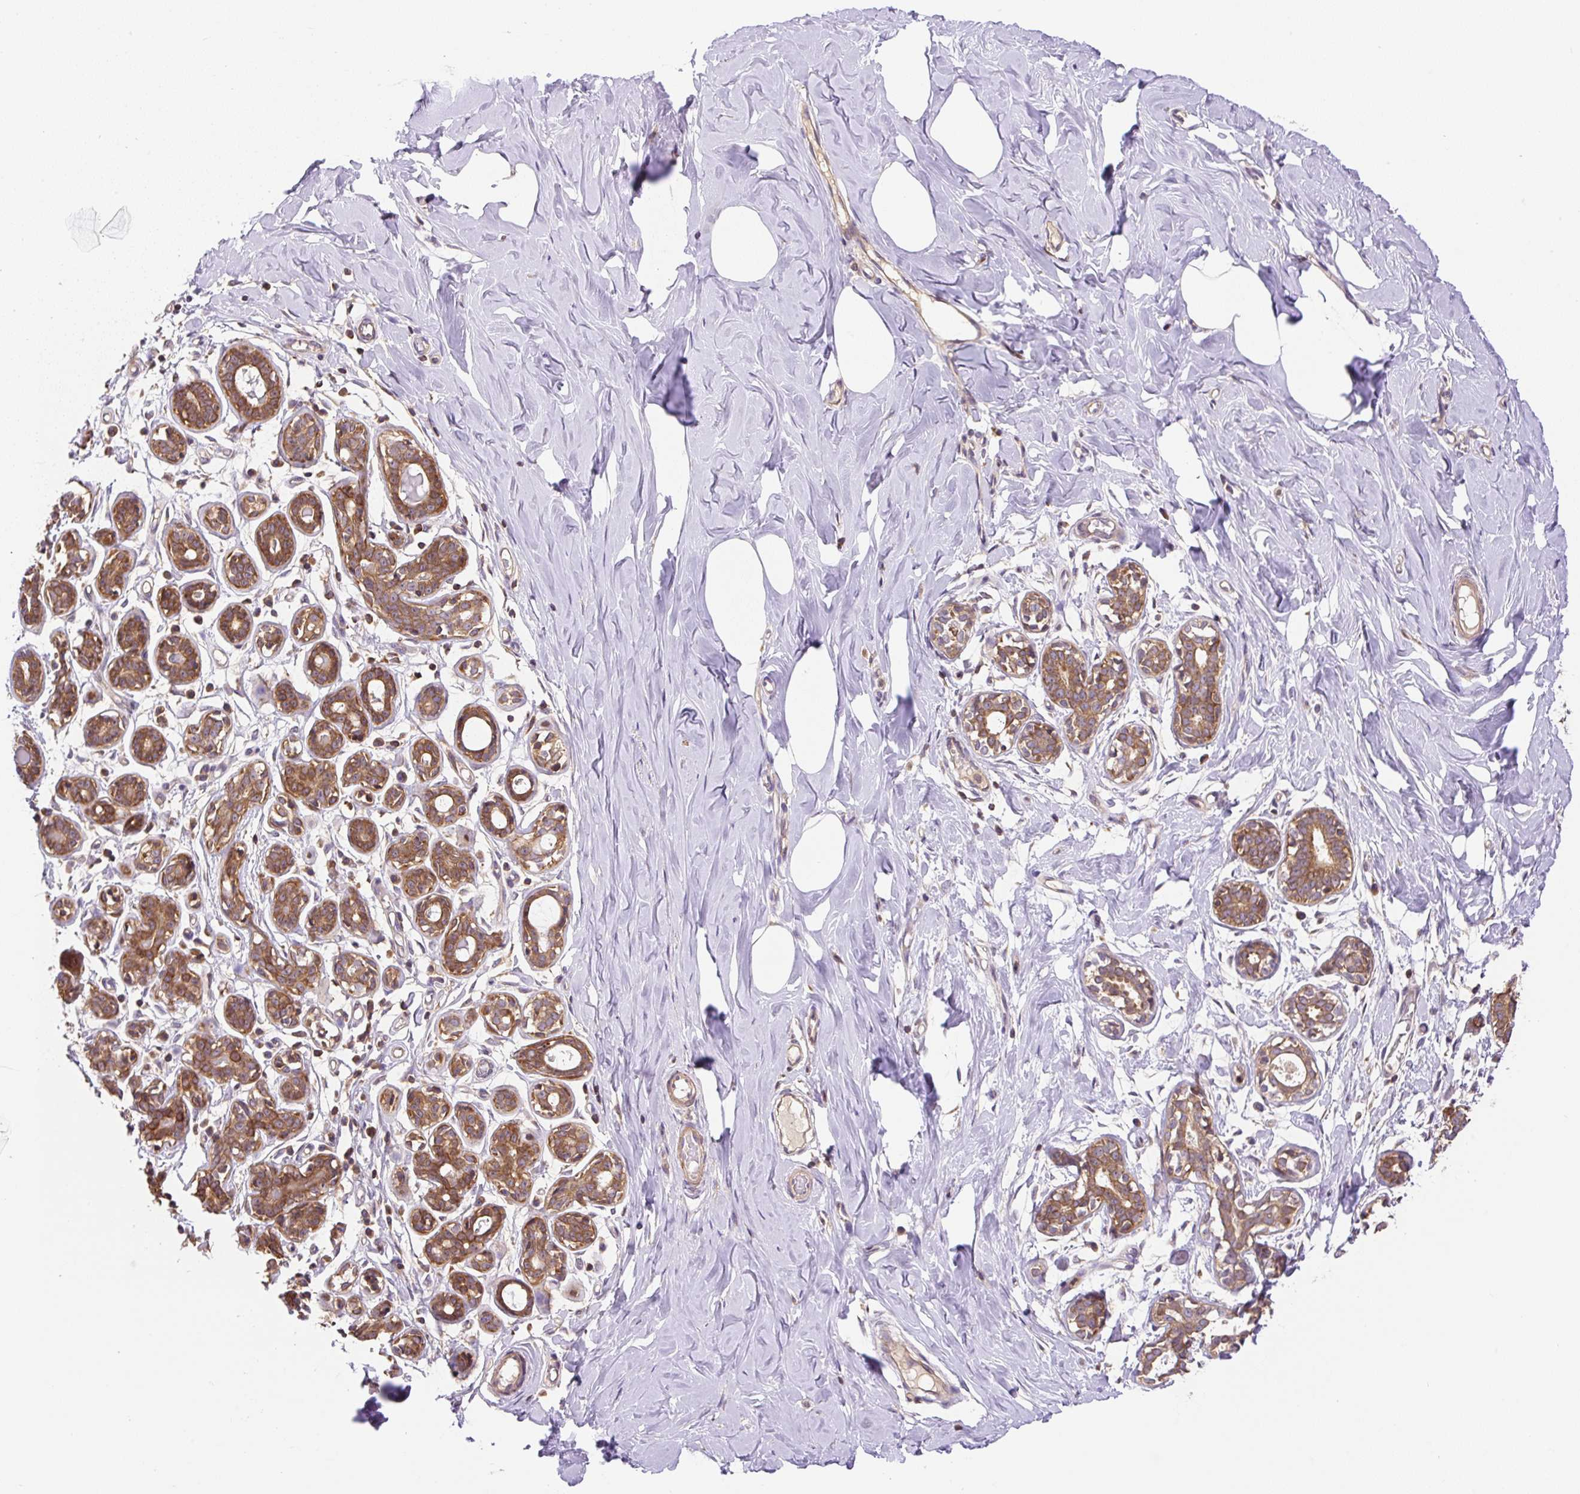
{"staining": {"intensity": "negative", "quantity": "none", "location": "none"}, "tissue": "breast", "cell_type": "Adipocytes", "image_type": "normal", "snomed": [{"axis": "morphology", "description": "Normal tissue, NOS"}, {"axis": "topography", "description": "Breast"}], "caption": "Breast was stained to show a protein in brown. There is no significant positivity in adipocytes. (Immunohistochemistry, brightfield microscopy, high magnification).", "gene": "CCDC28A", "patient": {"sex": "female", "age": 27}}